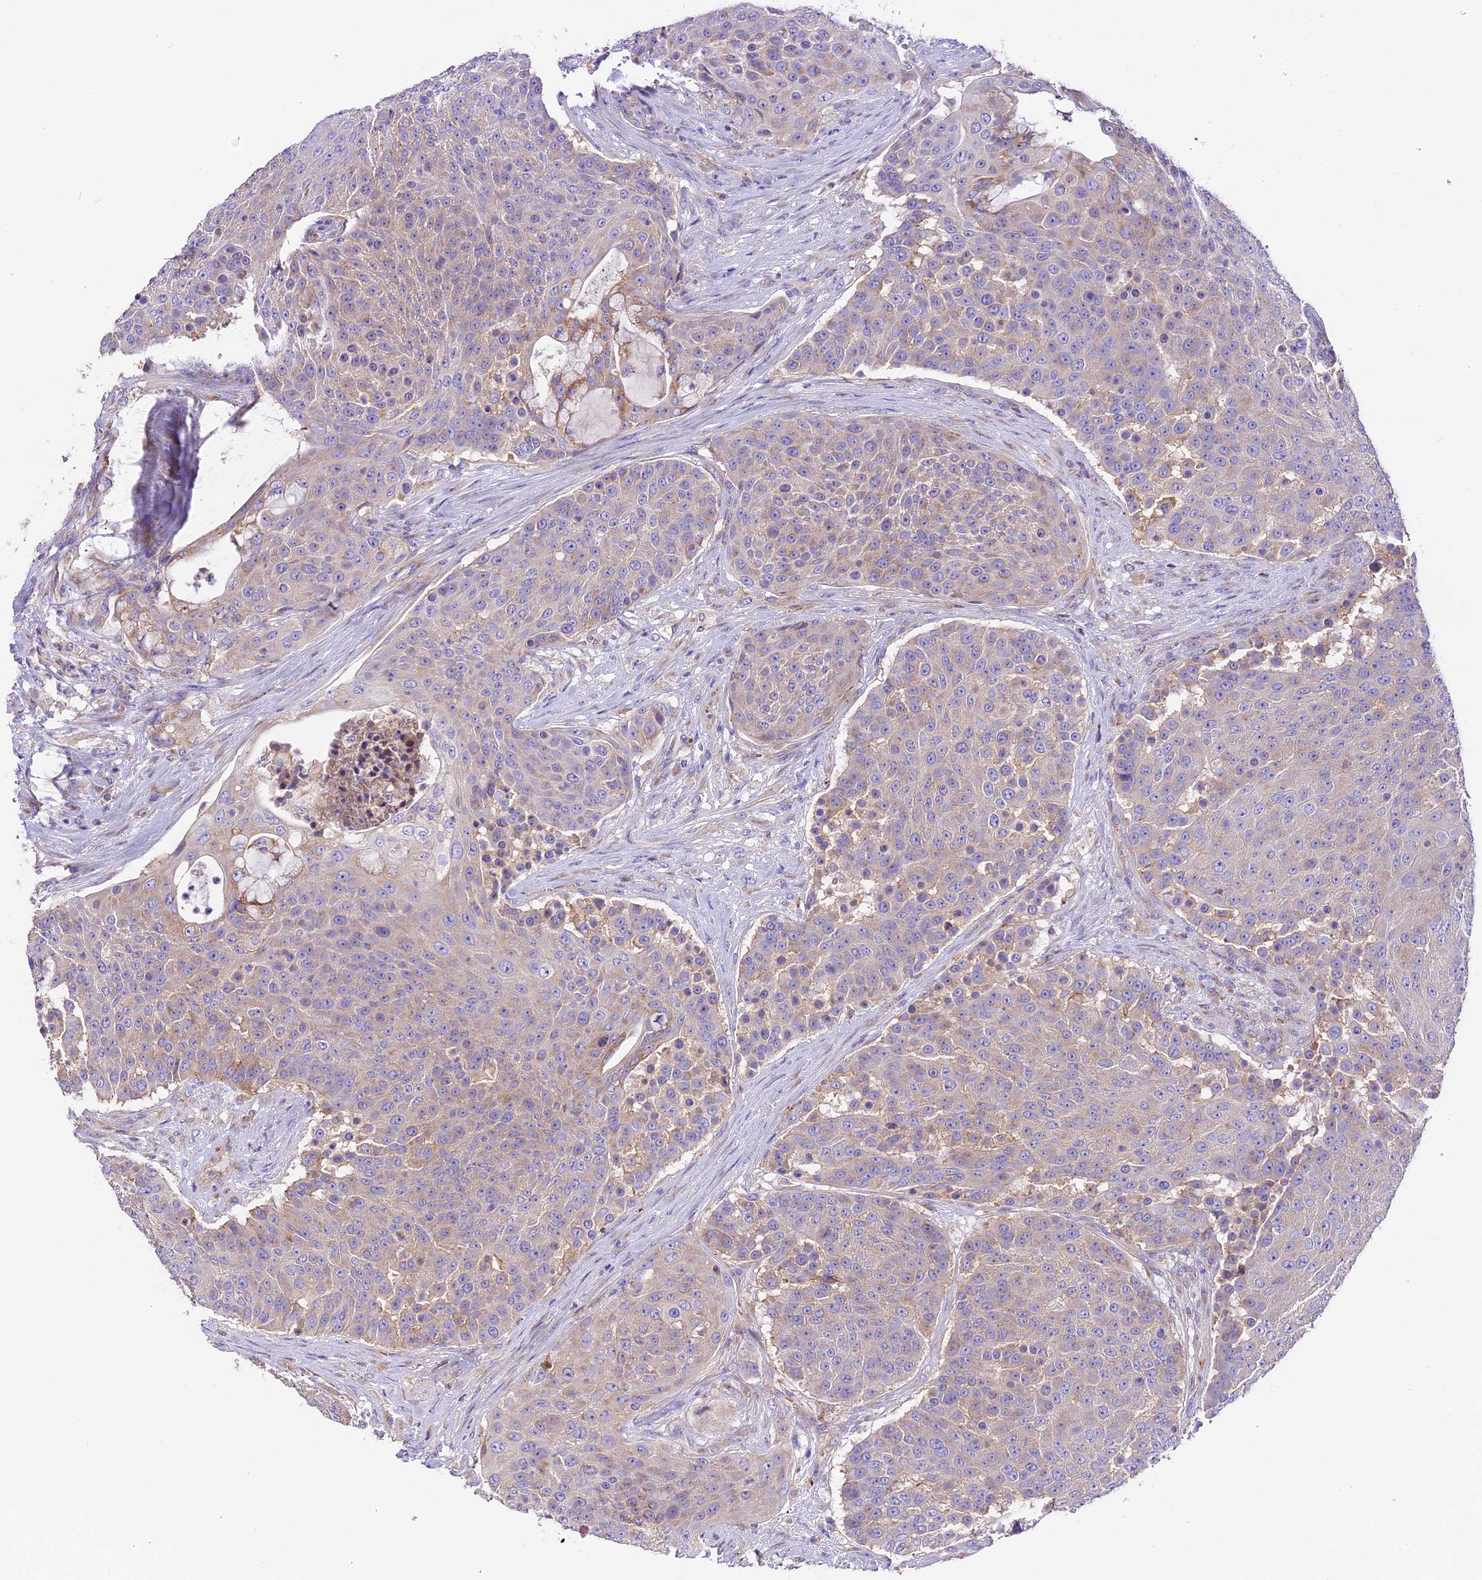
{"staining": {"intensity": "weak", "quantity": "<25%", "location": "cytoplasmic/membranous"}, "tissue": "urothelial cancer", "cell_type": "Tumor cells", "image_type": "cancer", "snomed": [{"axis": "morphology", "description": "Urothelial carcinoma, High grade"}, {"axis": "topography", "description": "Urinary bladder"}], "caption": "This is an immunohistochemistry (IHC) micrograph of urothelial cancer. There is no positivity in tumor cells.", "gene": "PEMT", "patient": {"sex": "female", "age": 63}}